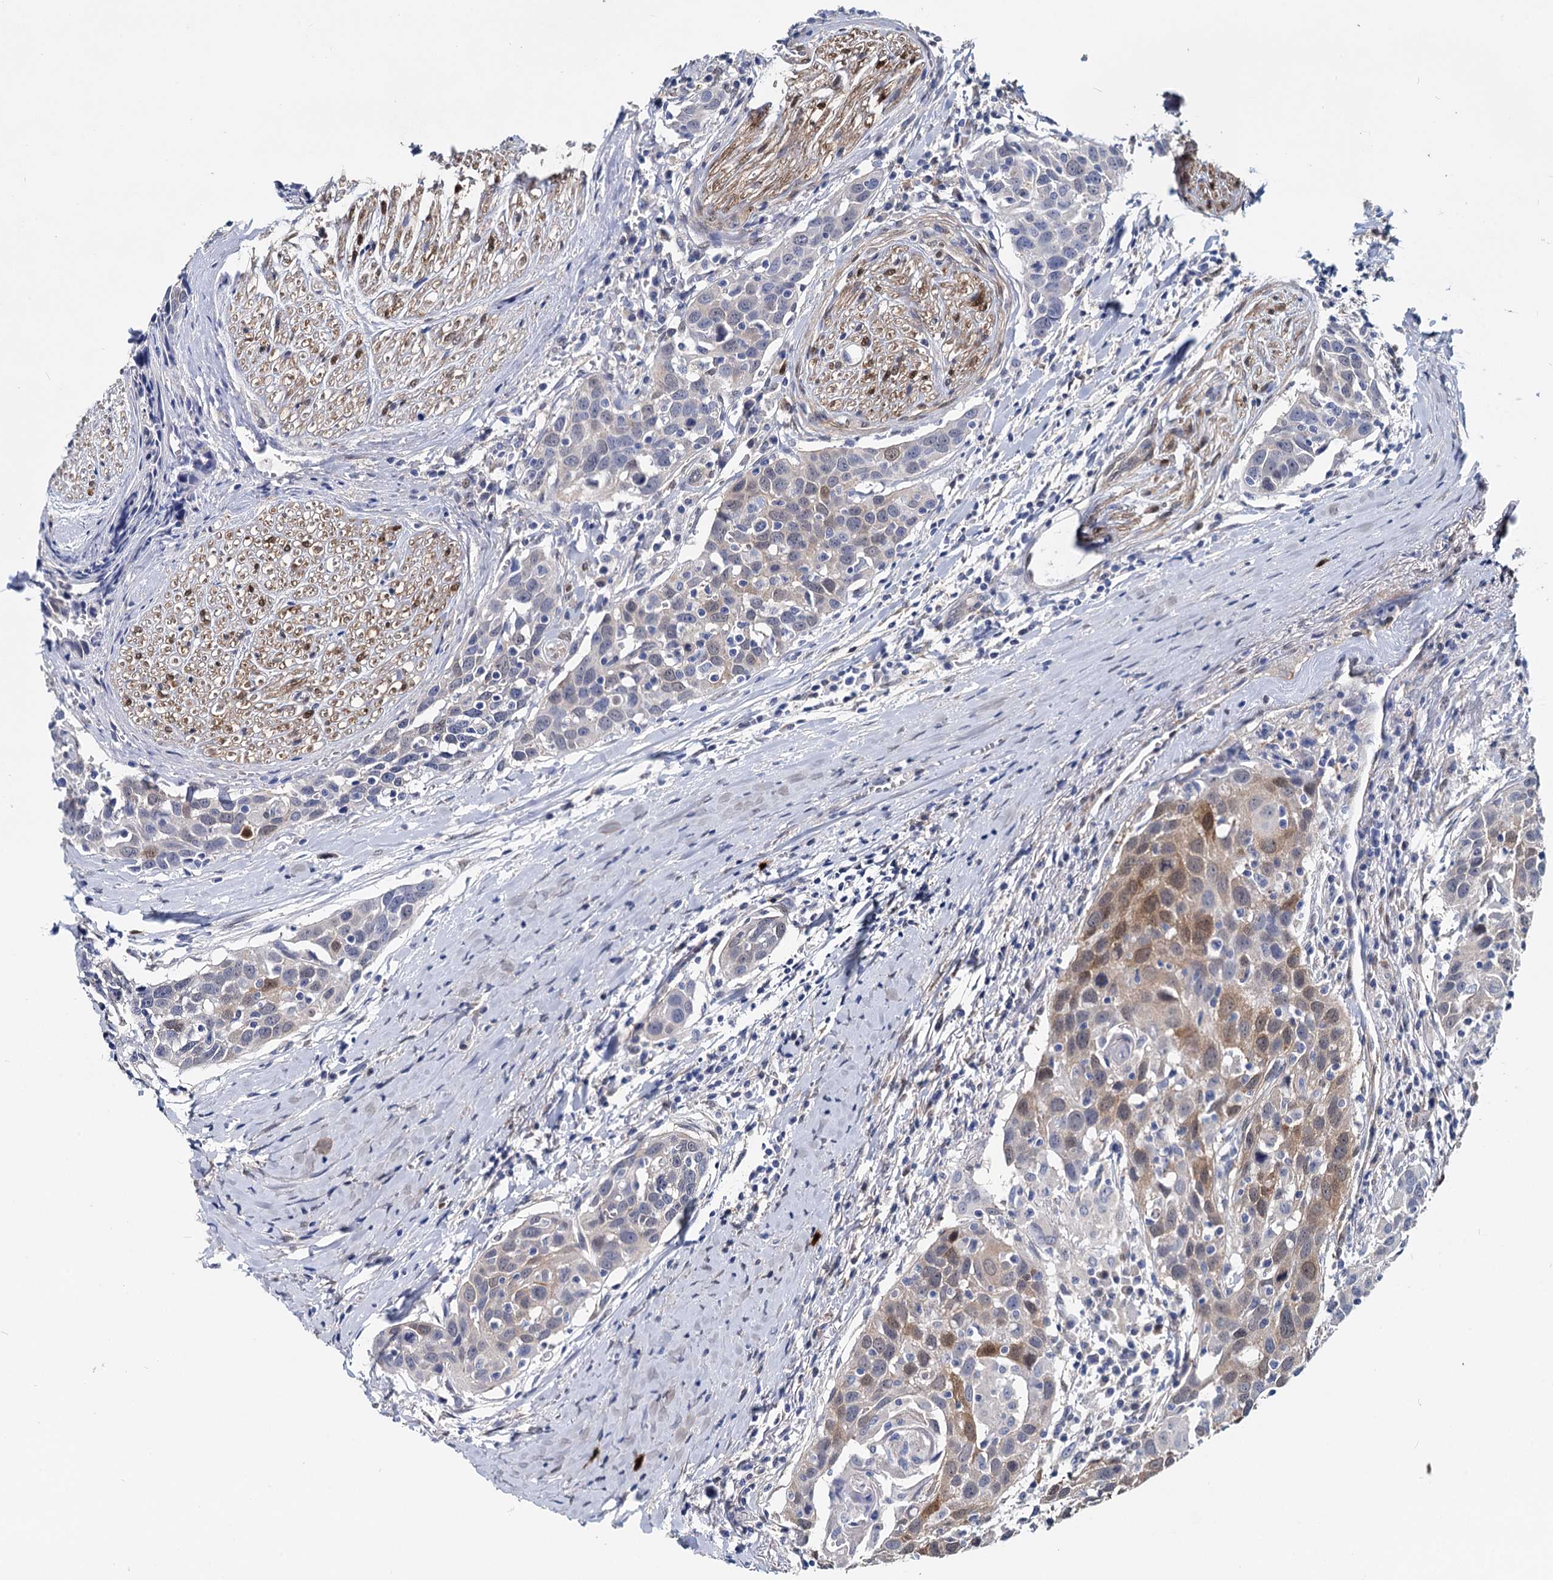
{"staining": {"intensity": "moderate", "quantity": "<25%", "location": "cytoplasmic/membranous"}, "tissue": "head and neck cancer", "cell_type": "Tumor cells", "image_type": "cancer", "snomed": [{"axis": "morphology", "description": "Squamous cell carcinoma, NOS"}, {"axis": "topography", "description": "Oral tissue"}, {"axis": "topography", "description": "Head-Neck"}], "caption": "High-magnification brightfield microscopy of squamous cell carcinoma (head and neck) stained with DAB (brown) and counterstained with hematoxylin (blue). tumor cells exhibit moderate cytoplasmic/membranous positivity is appreciated in about<25% of cells.", "gene": "GSTM3", "patient": {"sex": "female", "age": 50}}